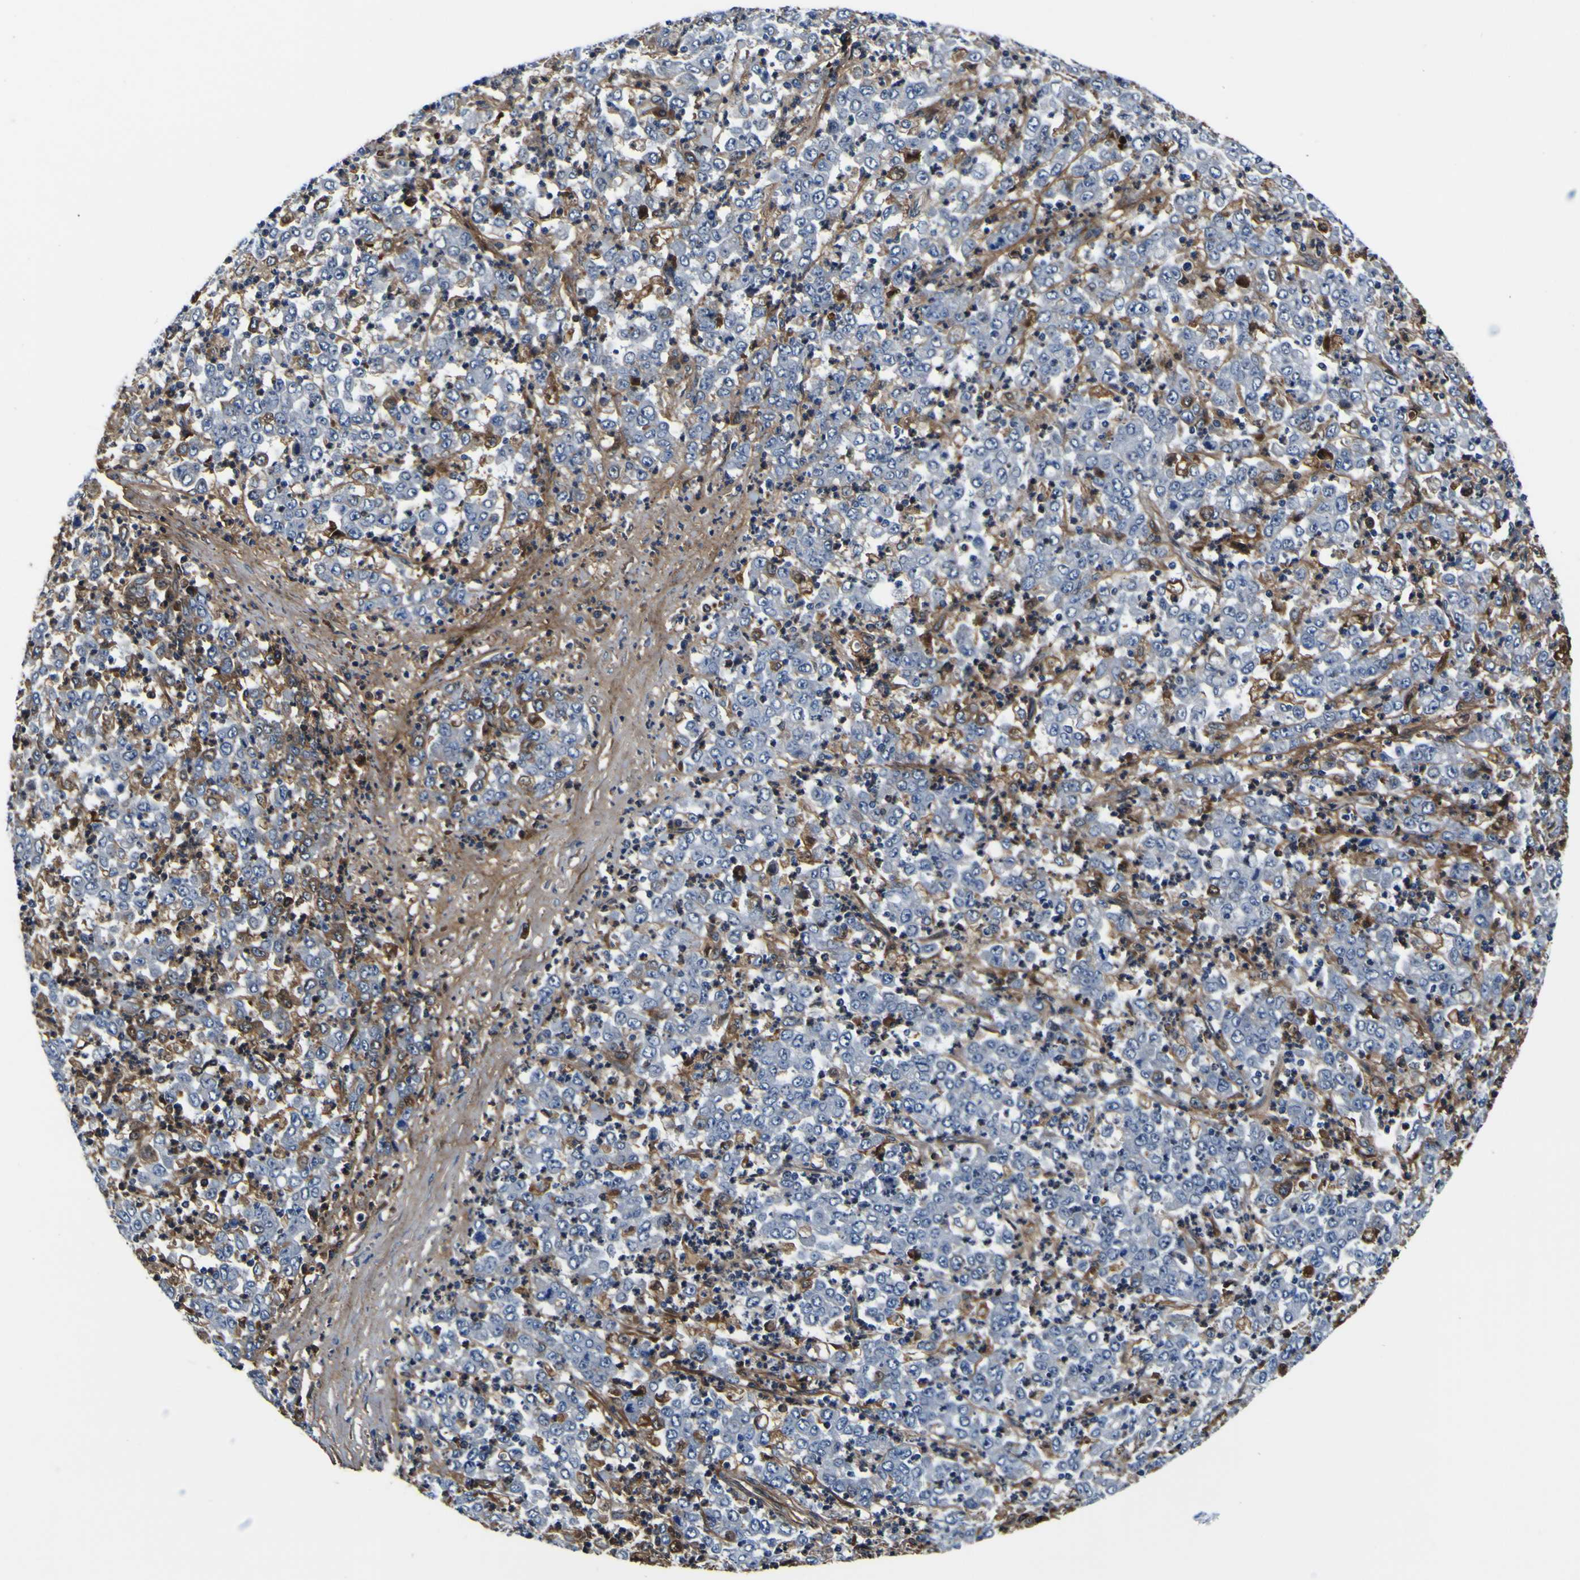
{"staining": {"intensity": "negative", "quantity": "none", "location": "none"}, "tissue": "stomach cancer", "cell_type": "Tumor cells", "image_type": "cancer", "snomed": [{"axis": "morphology", "description": "Adenocarcinoma, NOS"}, {"axis": "topography", "description": "Stomach, lower"}], "caption": "IHC photomicrograph of neoplastic tissue: human stomach cancer (adenocarcinoma) stained with DAB (3,3'-diaminobenzidine) demonstrates no significant protein expression in tumor cells.", "gene": "POSTN", "patient": {"sex": "female", "age": 71}}